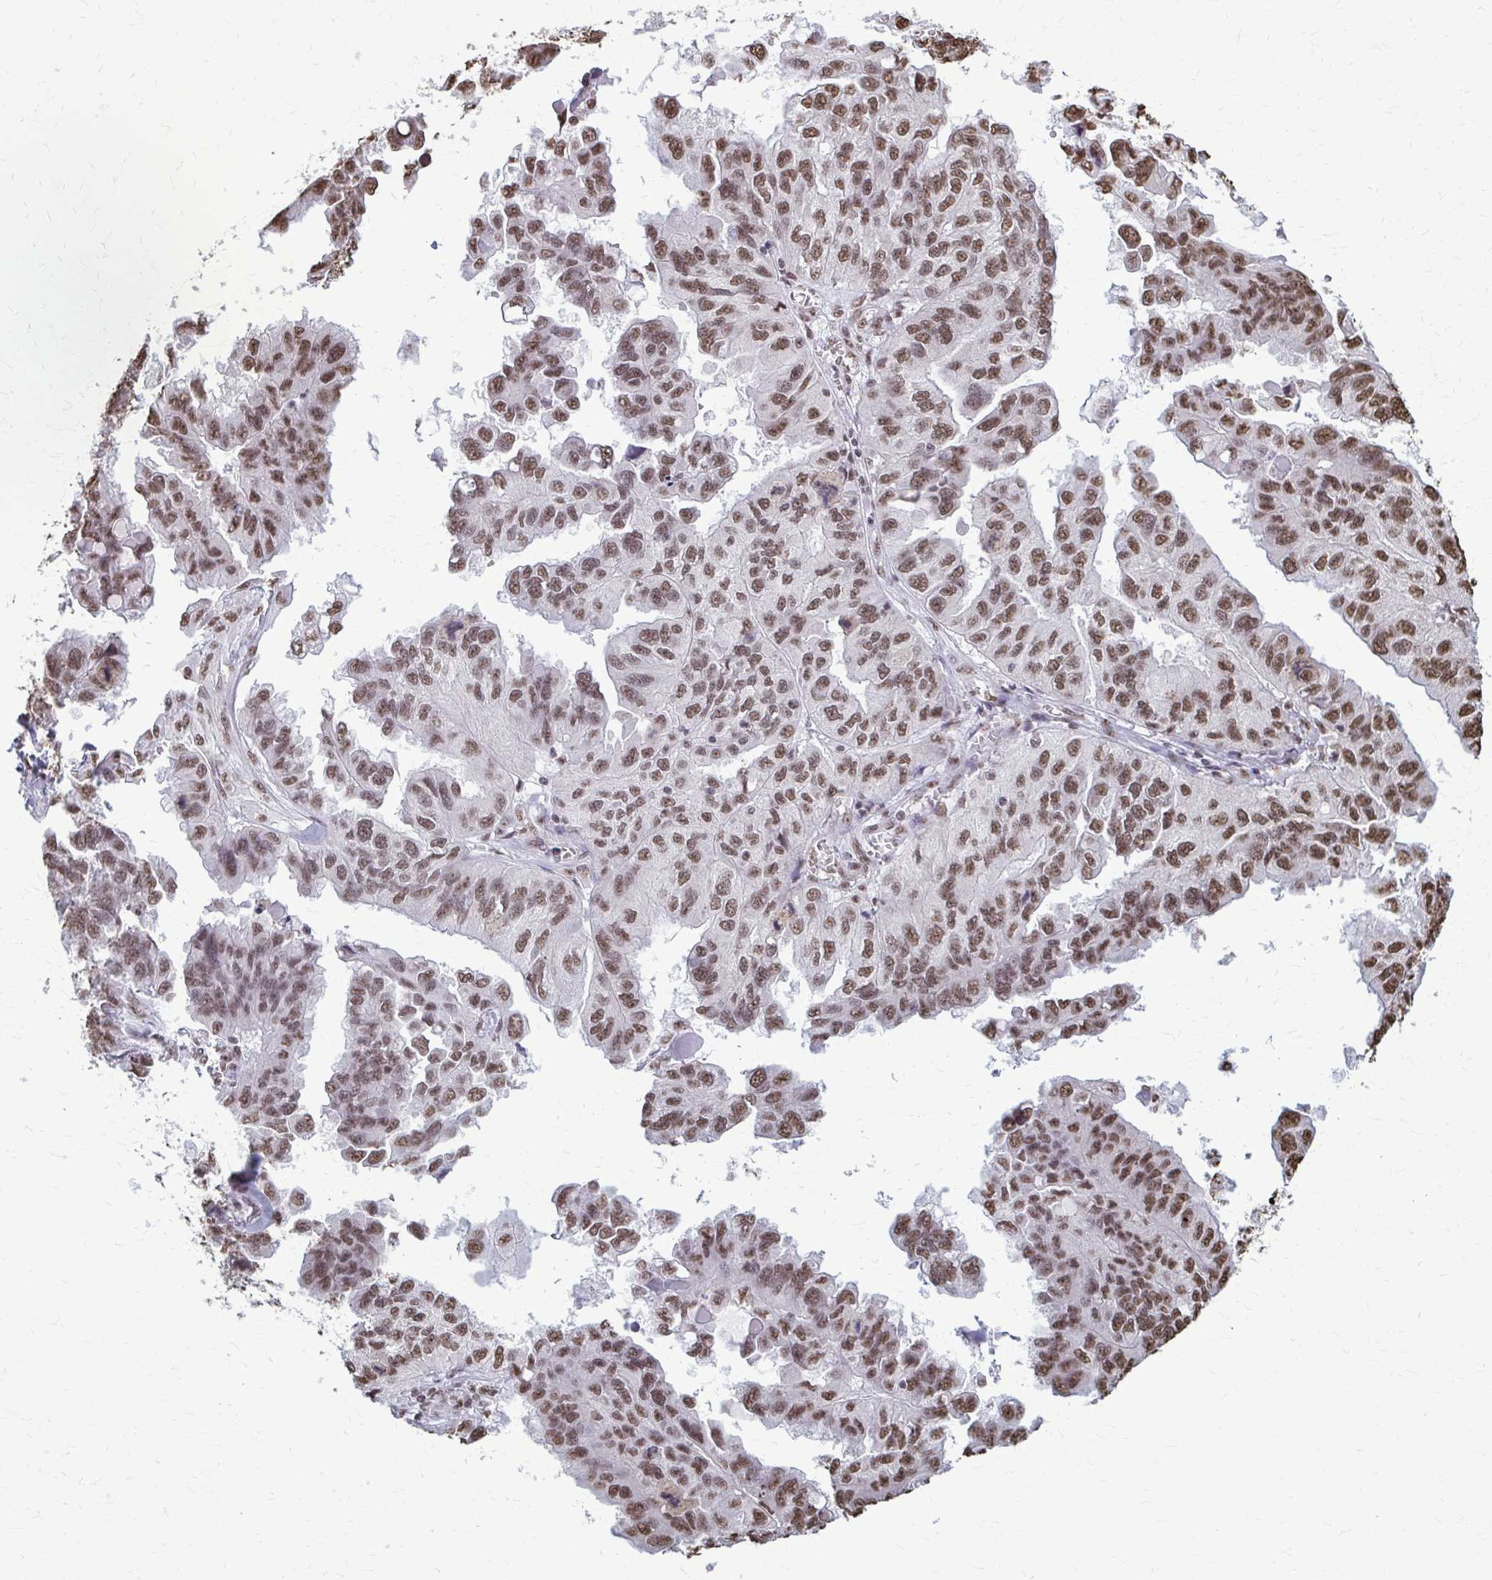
{"staining": {"intensity": "moderate", "quantity": ">75%", "location": "nuclear"}, "tissue": "ovarian cancer", "cell_type": "Tumor cells", "image_type": "cancer", "snomed": [{"axis": "morphology", "description": "Cystadenocarcinoma, serous, NOS"}, {"axis": "topography", "description": "Ovary"}], "caption": "Serous cystadenocarcinoma (ovarian) was stained to show a protein in brown. There is medium levels of moderate nuclear expression in about >75% of tumor cells.", "gene": "SNRPA", "patient": {"sex": "female", "age": 79}}